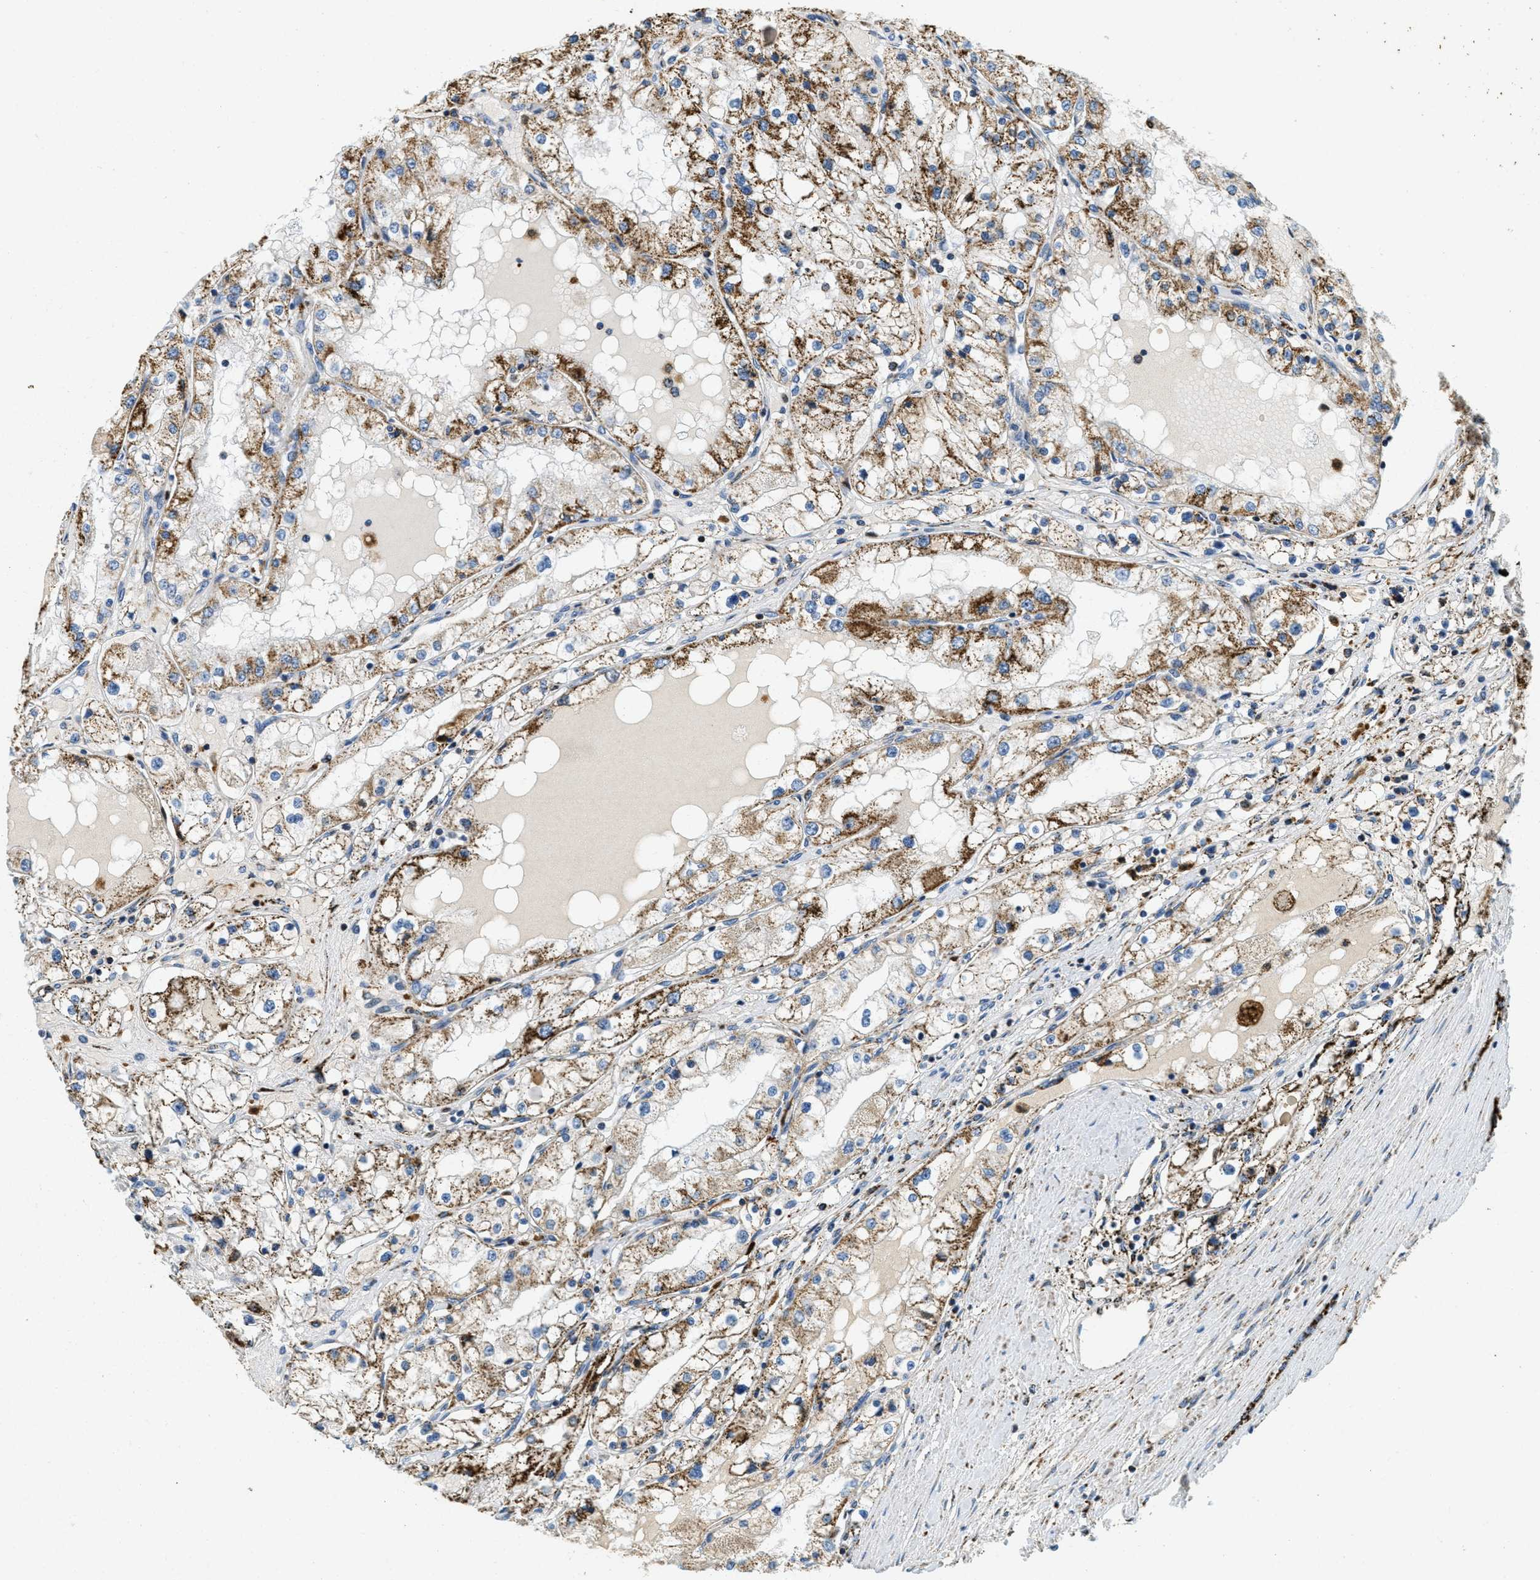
{"staining": {"intensity": "moderate", "quantity": ">75%", "location": "cytoplasmic/membranous"}, "tissue": "renal cancer", "cell_type": "Tumor cells", "image_type": "cancer", "snomed": [{"axis": "morphology", "description": "Adenocarcinoma, NOS"}, {"axis": "topography", "description": "Kidney"}], "caption": "Immunohistochemistry (IHC) image of neoplastic tissue: renal adenocarcinoma stained using immunohistochemistry displays medium levels of moderate protein expression localized specifically in the cytoplasmic/membranous of tumor cells, appearing as a cytoplasmic/membranous brown color.", "gene": "HLCS", "patient": {"sex": "male", "age": 68}}